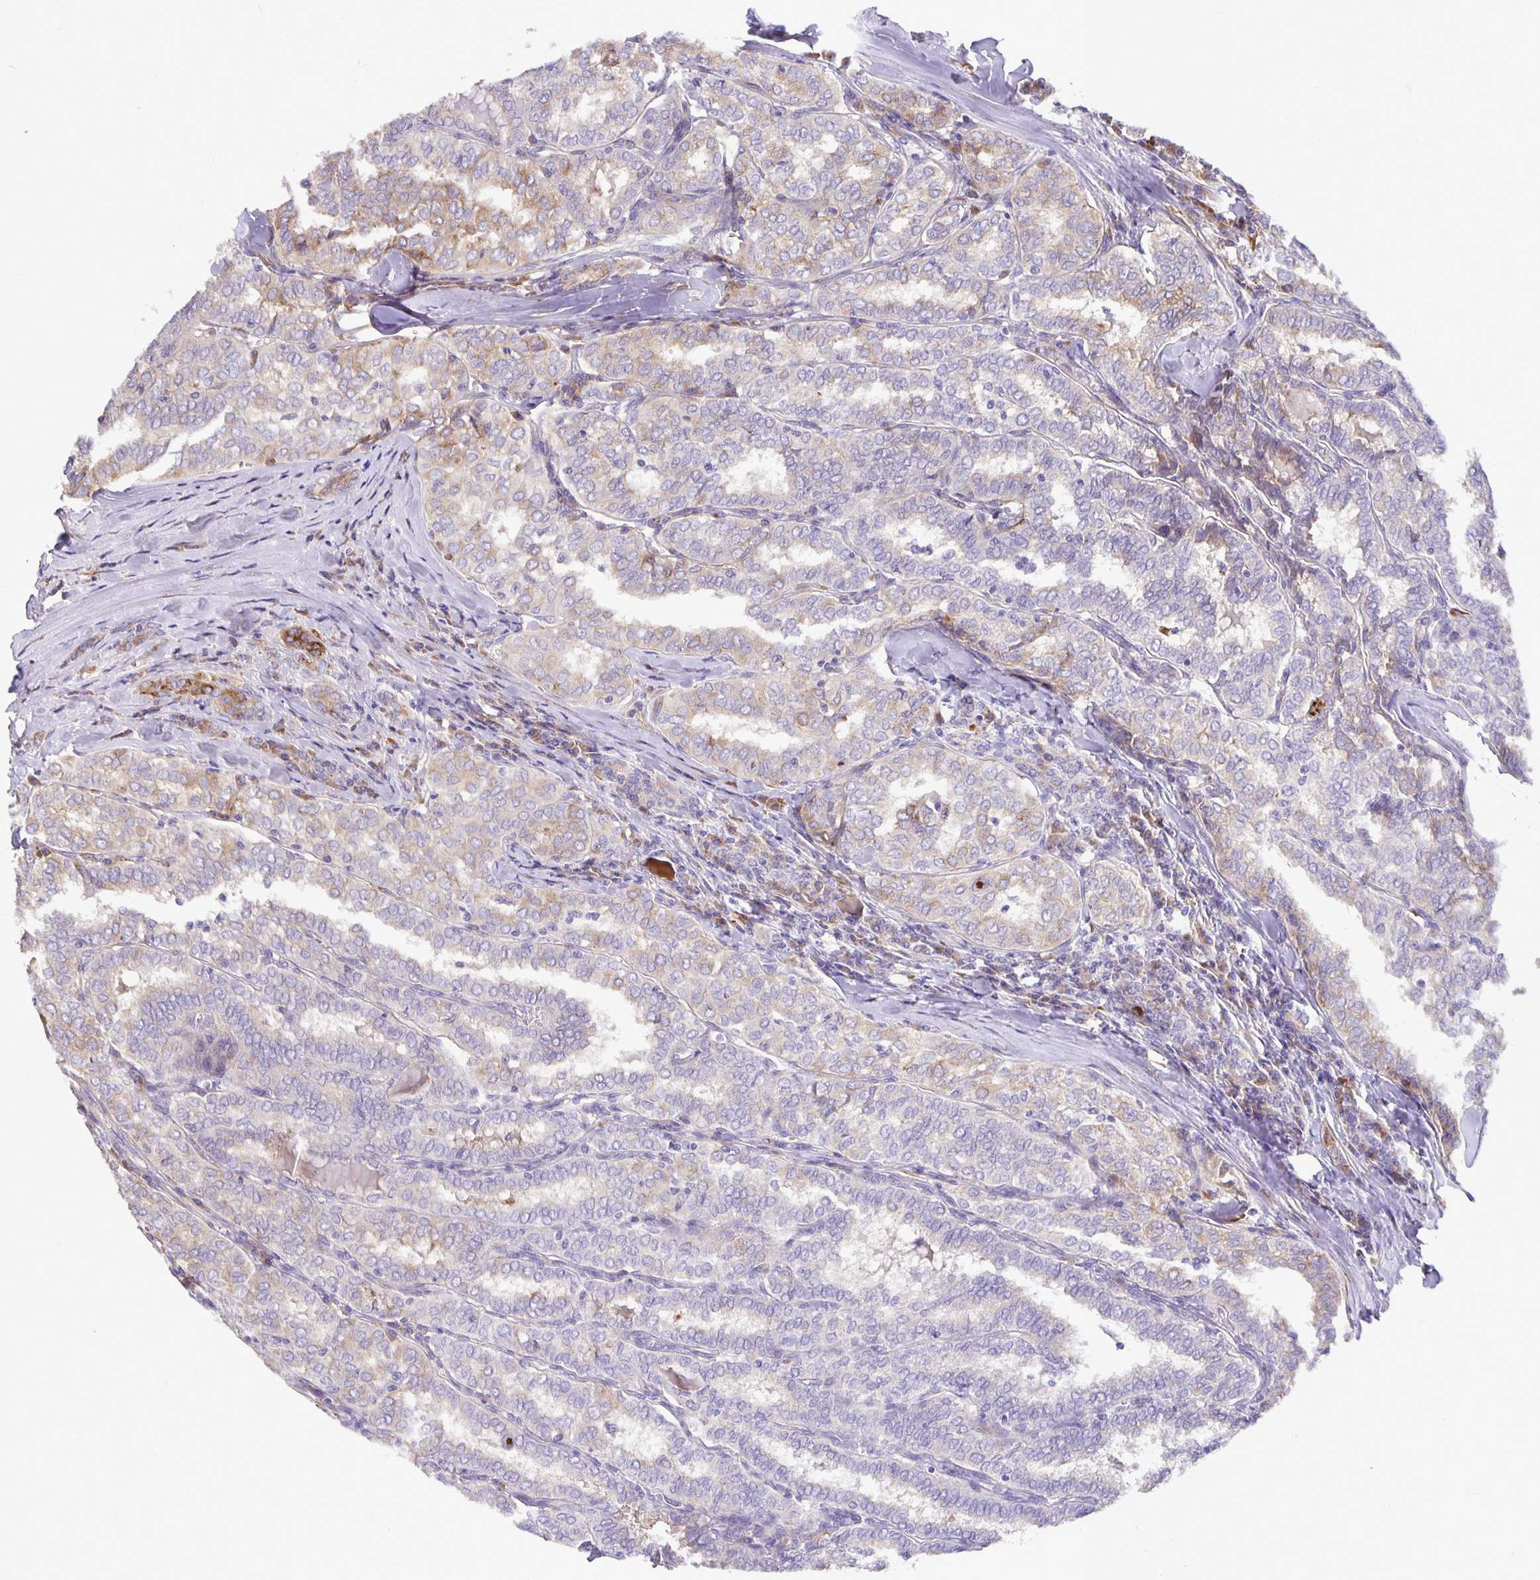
{"staining": {"intensity": "weak", "quantity": "<25%", "location": "cytoplasmic/membranous"}, "tissue": "thyroid cancer", "cell_type": "Tumor cells", "image_type": "cancer", "snomed": [{"axis": "morphology", "description": "Papillary adenocarcinoma, NOS"}, {"axis": "topography", "description": "Thyroid gland"}], "caption": "A high-resolution micrograph shows IHC staining of papillary adenocarcinoma (thyroid), which reveals no significant expression in tumor cells.", "gene": "EML6", "patient": {"sex": "female", "age": 30}}